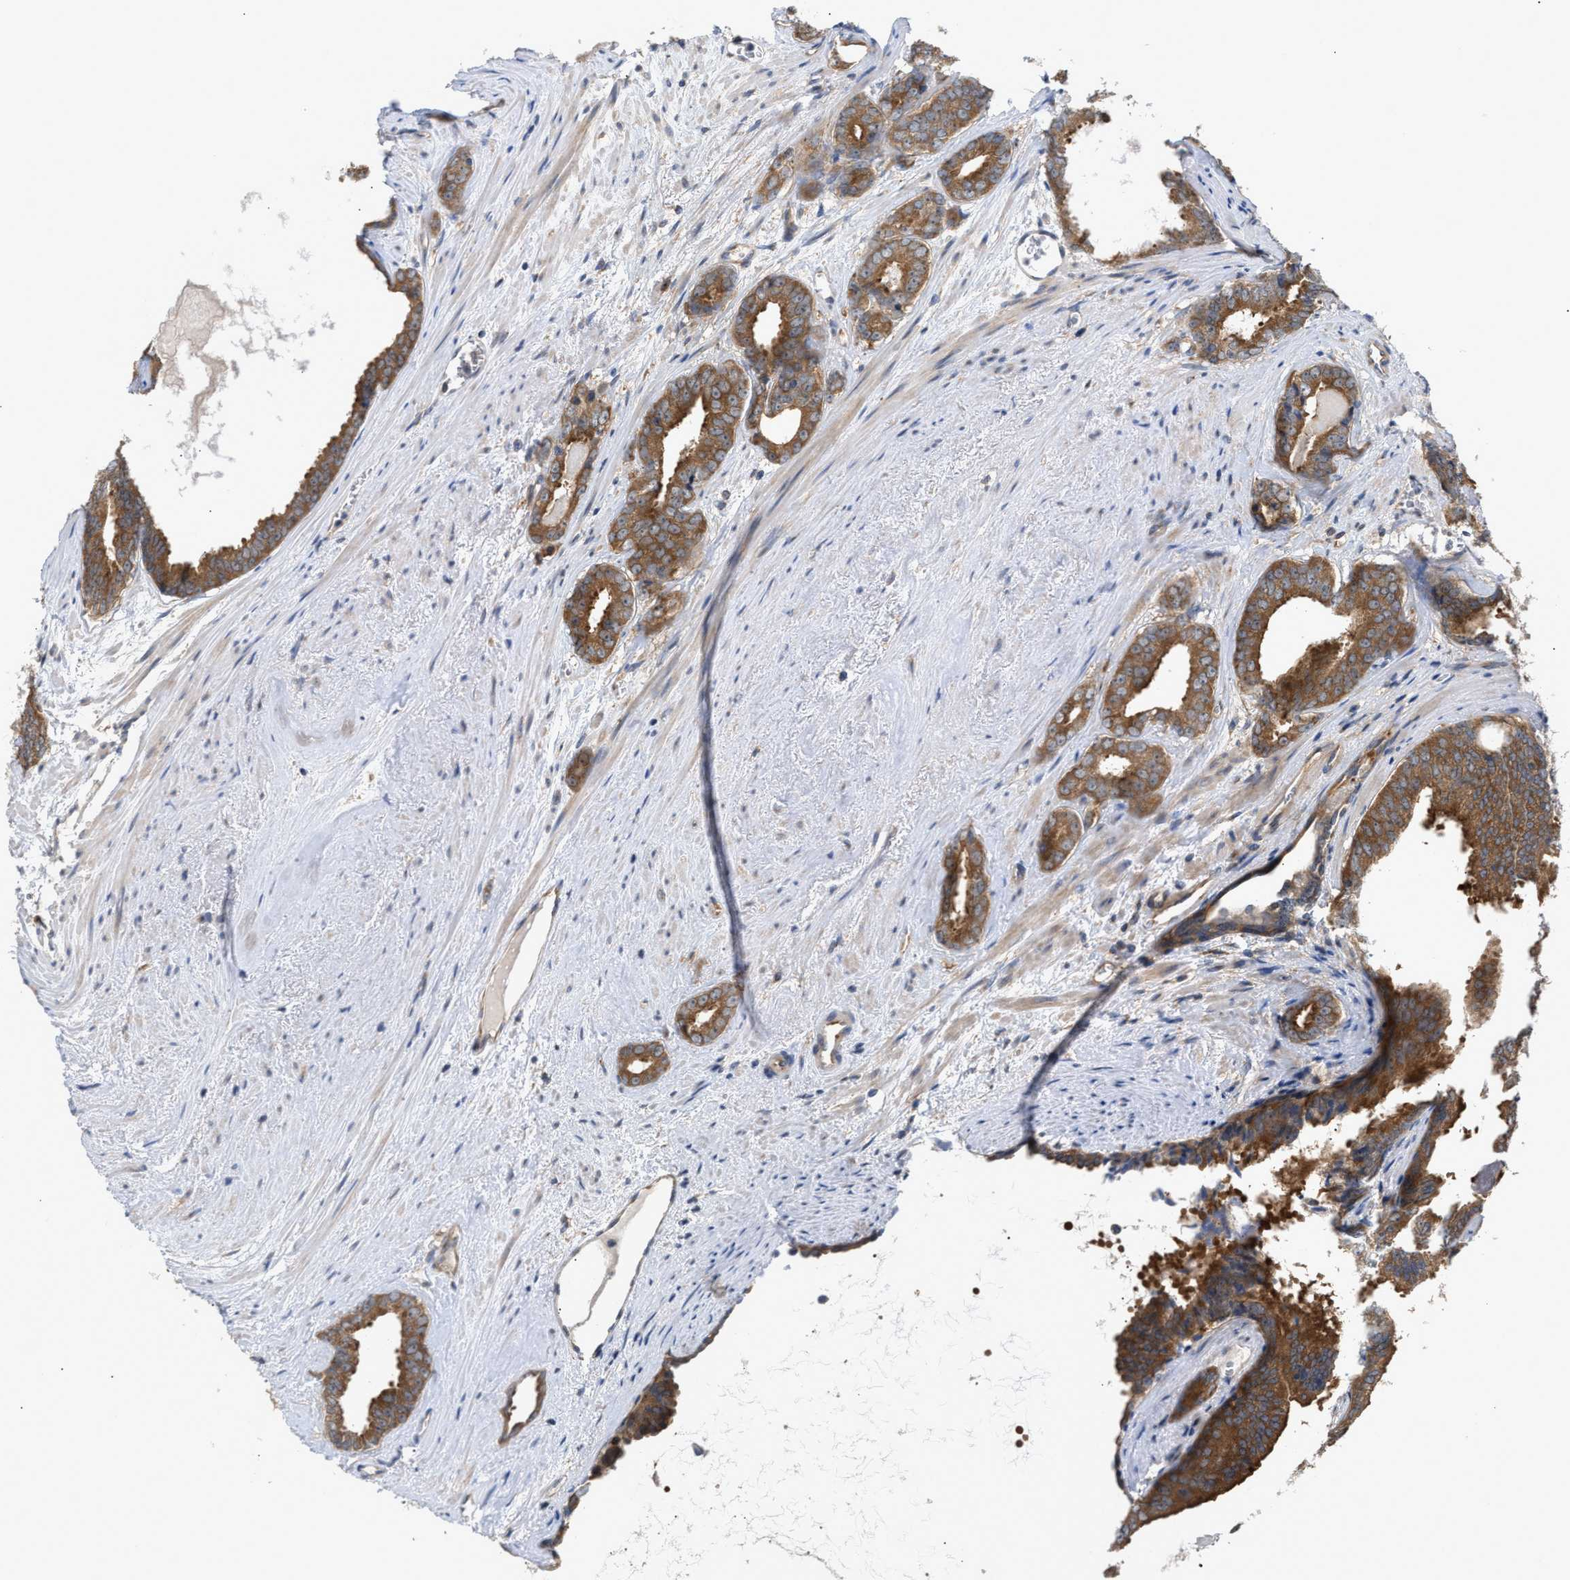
{"staining": {"intensity": "strong", "quantity": ">75%", "location": "cytoplasmic/membranous"}, "tissue": "prostate cancer", "cell_type": "Tumor cells", "image_type": "cancer", "snomed": [{"axis": "morphology", "description": "Adenocarcinoma, Medium grade"}, {"axis": "topography", "description": "Prostate"}], "caption": "Immunohistochemical staining of human prostate adenocarcinoma (medium-grade) demonstrates high levels of strong cytoplasmic/membranous expression in about >75% of tumor cells.", "gene": "LAPTM4B", "patient": {"sex": "male", "age": 79}}